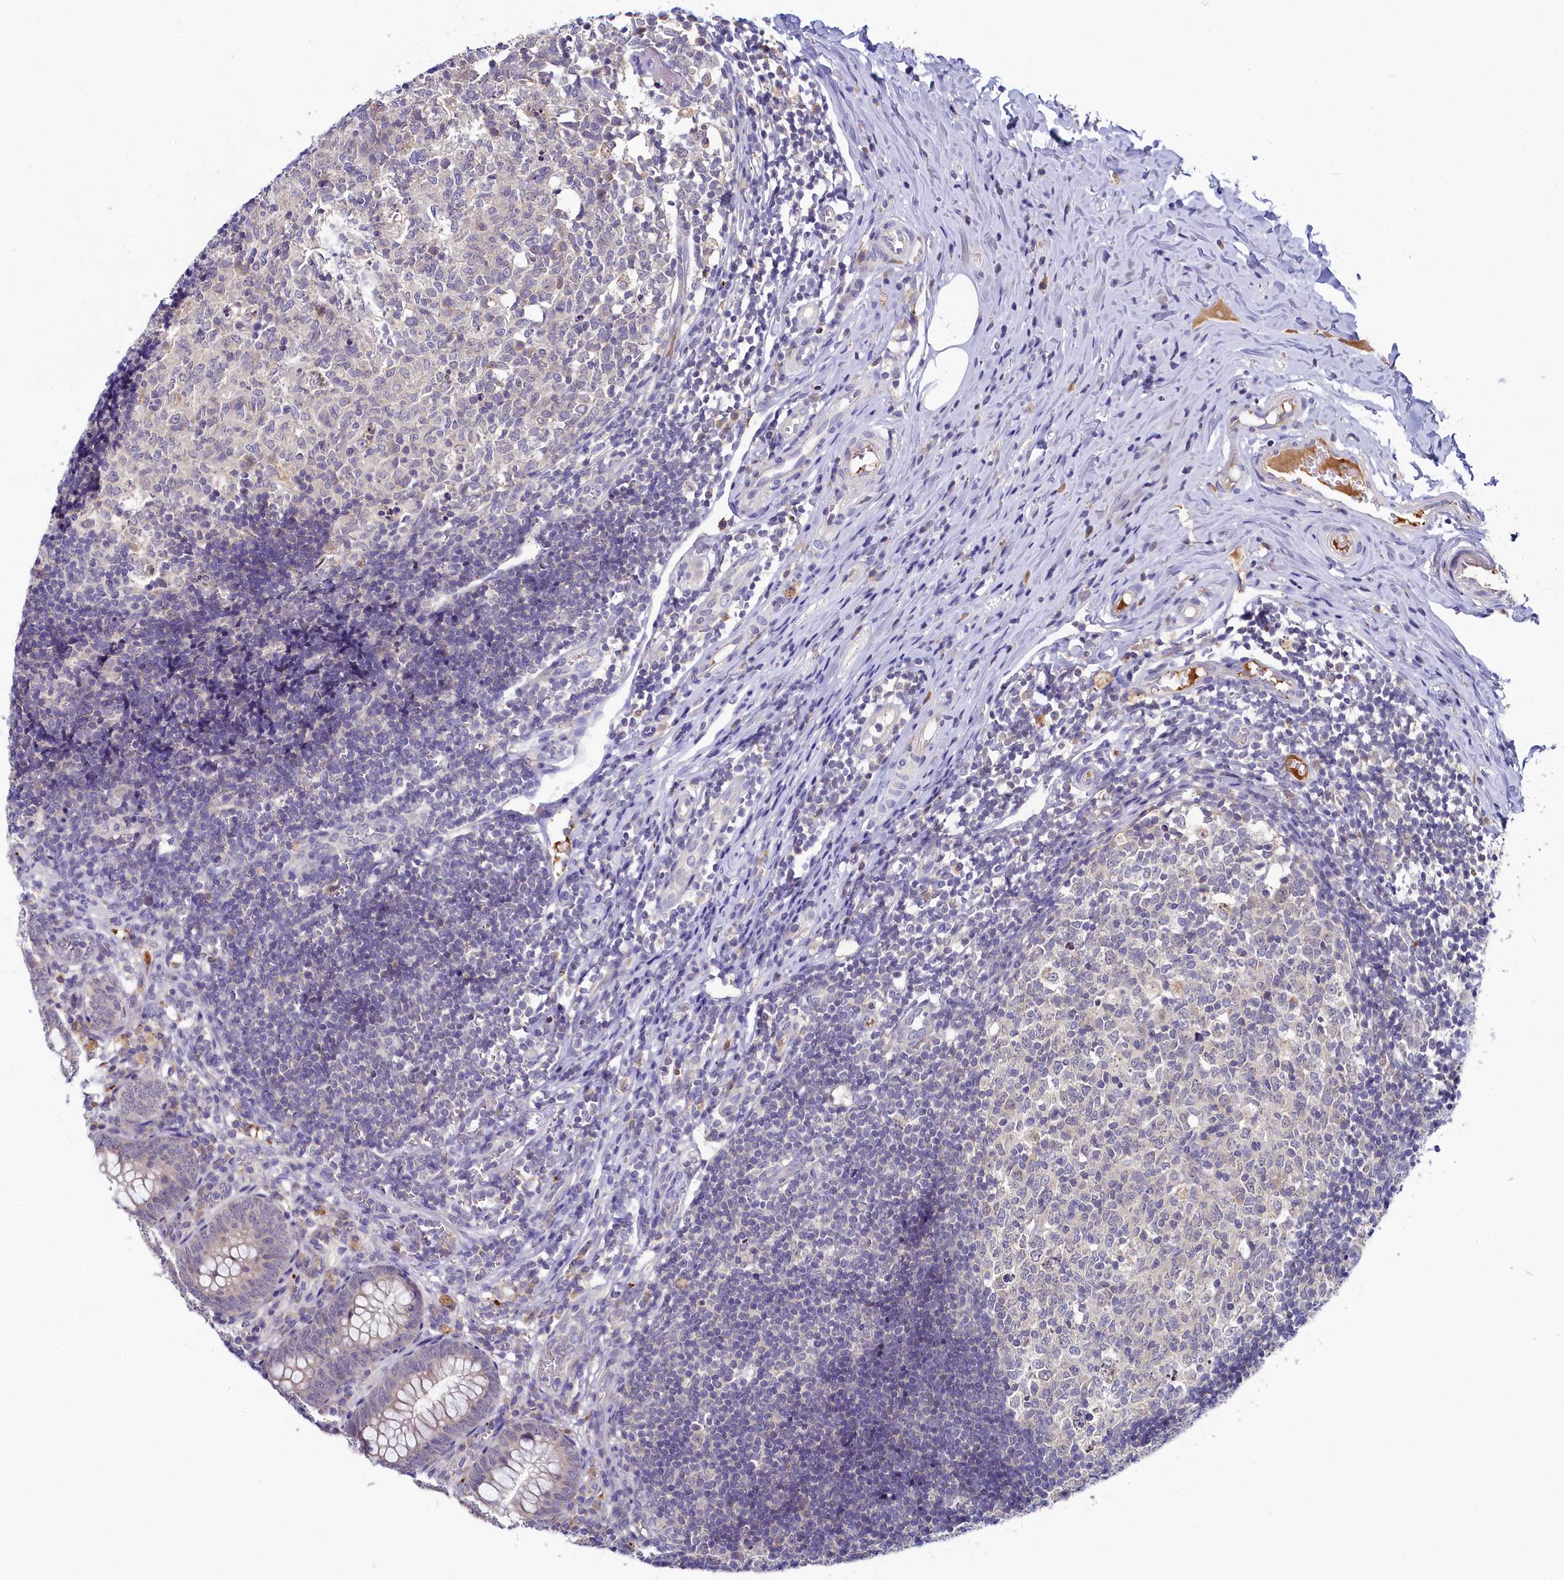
{"staining": {"intensity": "moderate", "quantity": "<25%", "location": "cytoplasmic/membranous"}, "tissue": "appendix", "cell_type": "Glandular cells", "image_type": "normal", "snomed": [{"axis": "morphology", "description": "Normal tissue, NOS"}, {"axis": "topography", "description": "Appendix"}], "caption": "Brown immunohistochemical staining in unremarkable human appendix reveals moderate cytoplasmic/membranous staining in approximately <25% of glandular cells.", "gene": "SPINK9", "patient": {"sex": "male", "age": 8}}